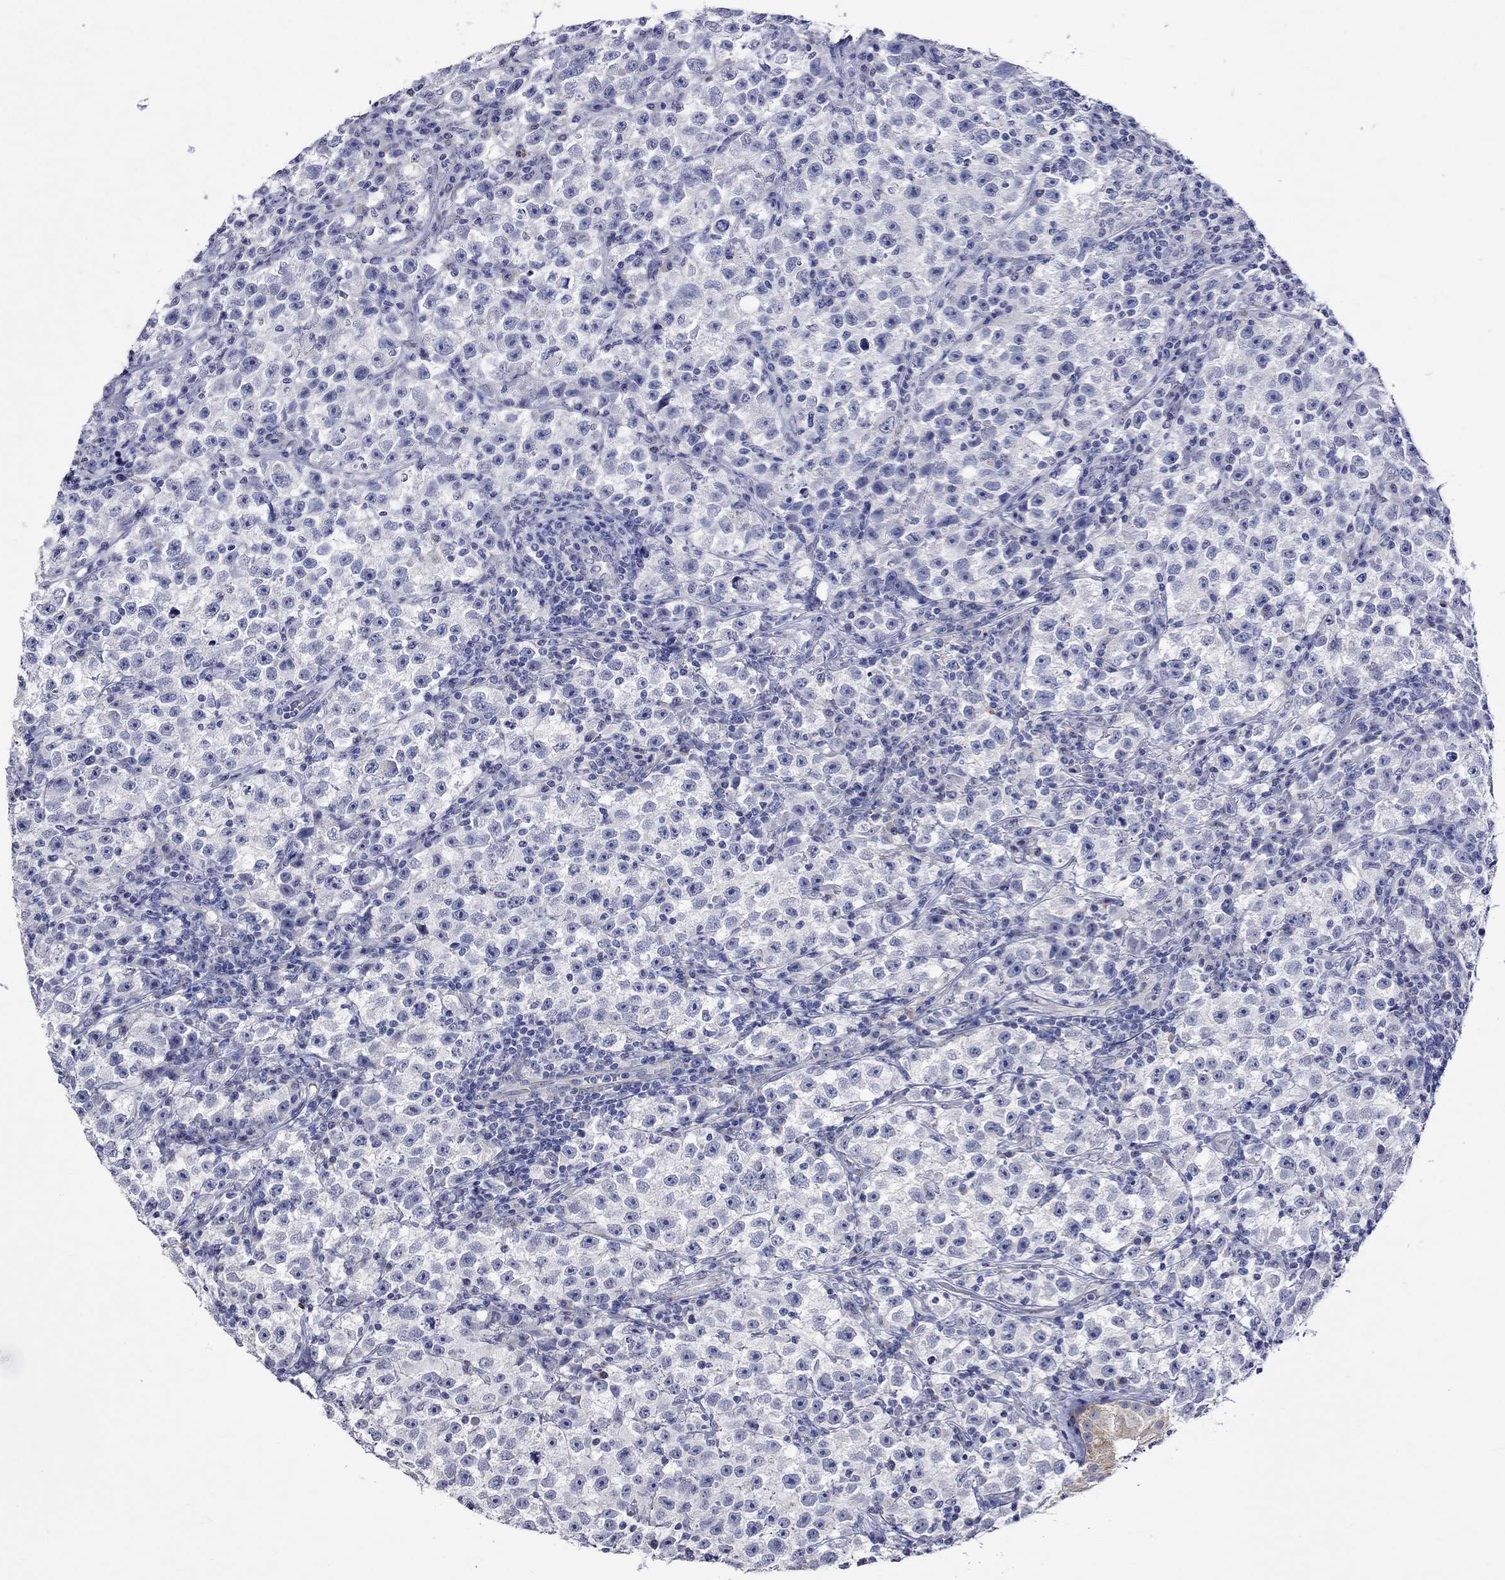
{"staining": {"intensity": "negative", "quantity": "none", "location": "none"}, "tissue": "testis cancer", "cell_type": "Tumor cells", "image_type": "cancer", "snomed": [{"axis": "morphology", "description": "Seminoma, NOS"}, {"axis": "topography", "description": "Testis"}], "caption": "Tumor cells show no significant protein expression in testis cancer (seminoma).", "gene": "CRYAB", "patient": {"sex": "male", "age": 22}}